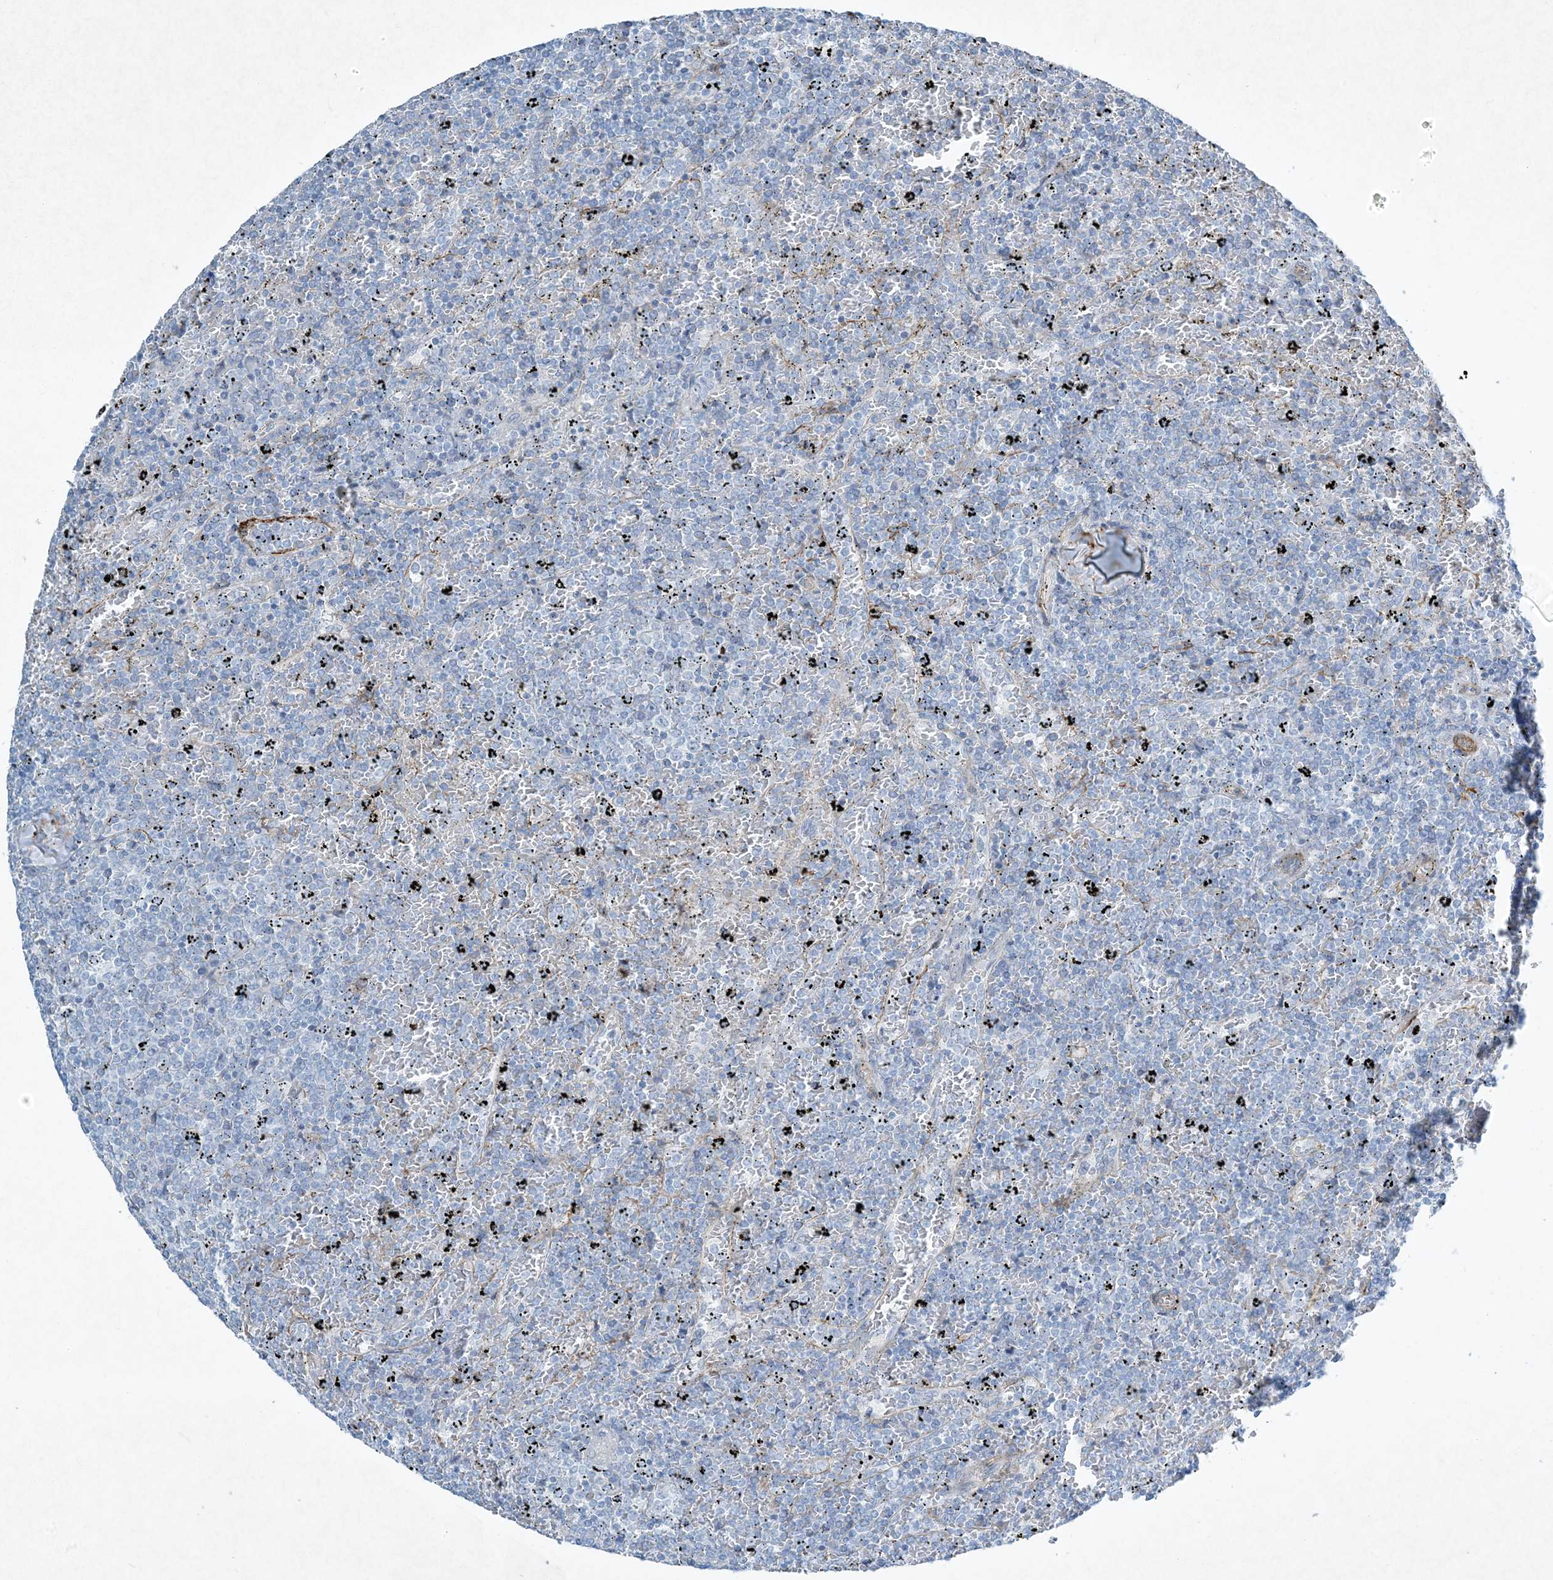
{"staining": {"intensity": "negative", "quantity": "none", "location": "none"}, "tissue": "lymphoma", "cell_type": "Tumor cells", "image_type": "cancer", "snomed": [{"axis": "morphology", "description": "Malignant lymphoma, non-Hodgkin's type, Low grade"}, {"axis": "topography", "description": "Spleen"}], "caption": "High power microscopy photomicrograph of an IHC image of lymphoma, revealing no significant staining in tumor cells.", "gene": "PGM5", "patient": {"sex": "female", "age": 77}}